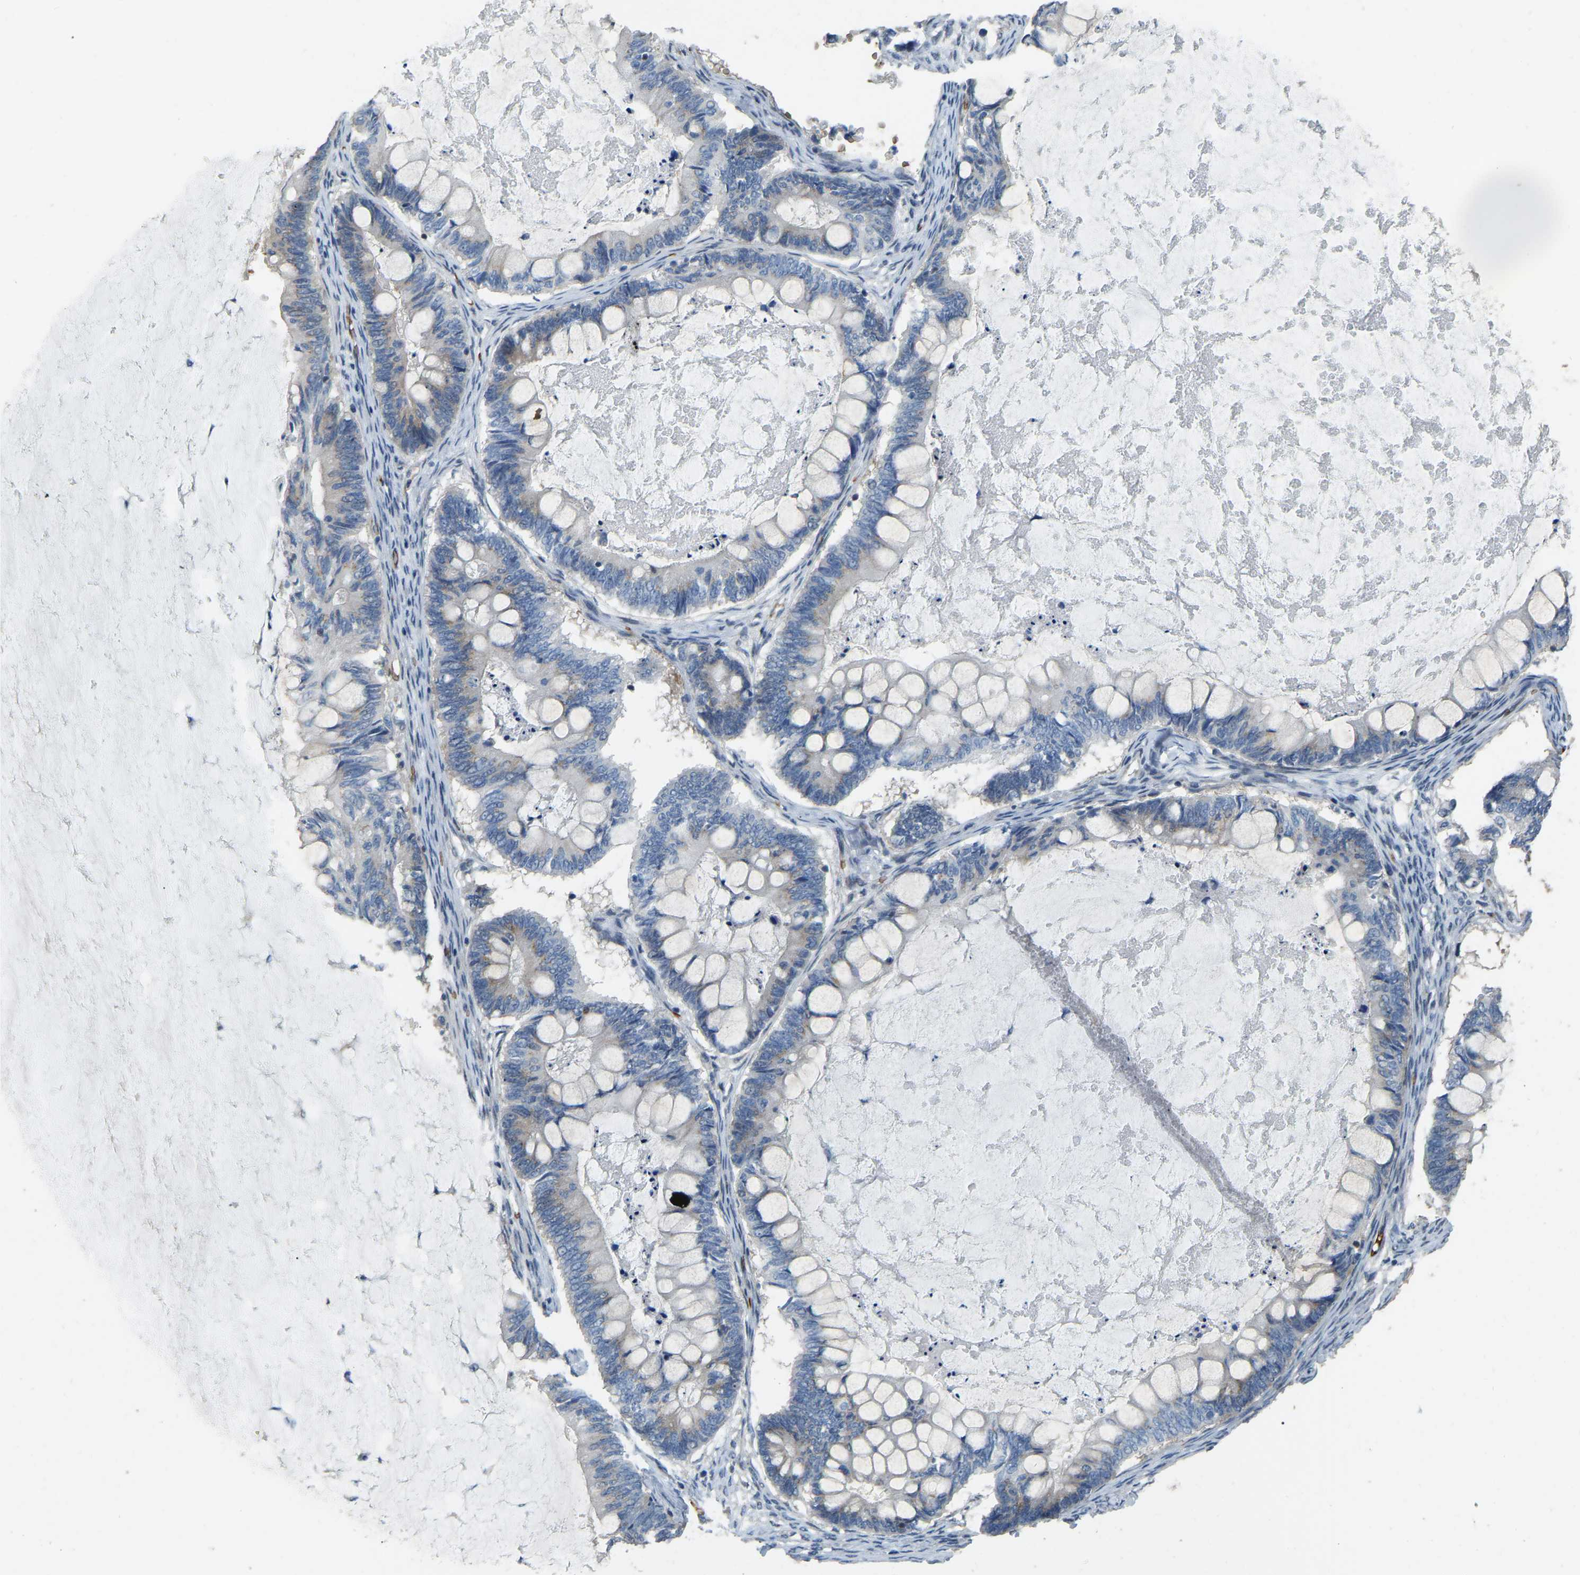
{"staining": {"intensity": "weak", "quantity": "25%-75%", "location": "cytoplasmic/membranous"}, "tissue": "ovarian cancer", "cell_type": "Tumor cells", "image_type": "cancer", "snomed": [{"axis": "morphology", "description": "Cystadenocarcinoma, mucinous, NOS"}, {"axis": "topography", "description": "Ovary"}], "caption": "The image reveals staining of mucinous cystadenocarcinoma (ovarian), revealing weak cytoplasmic/membranous protein staining (brown color) within tumor cells.", "gene": "CFAP298", "patient": {"sex": "female", "age": 61}}